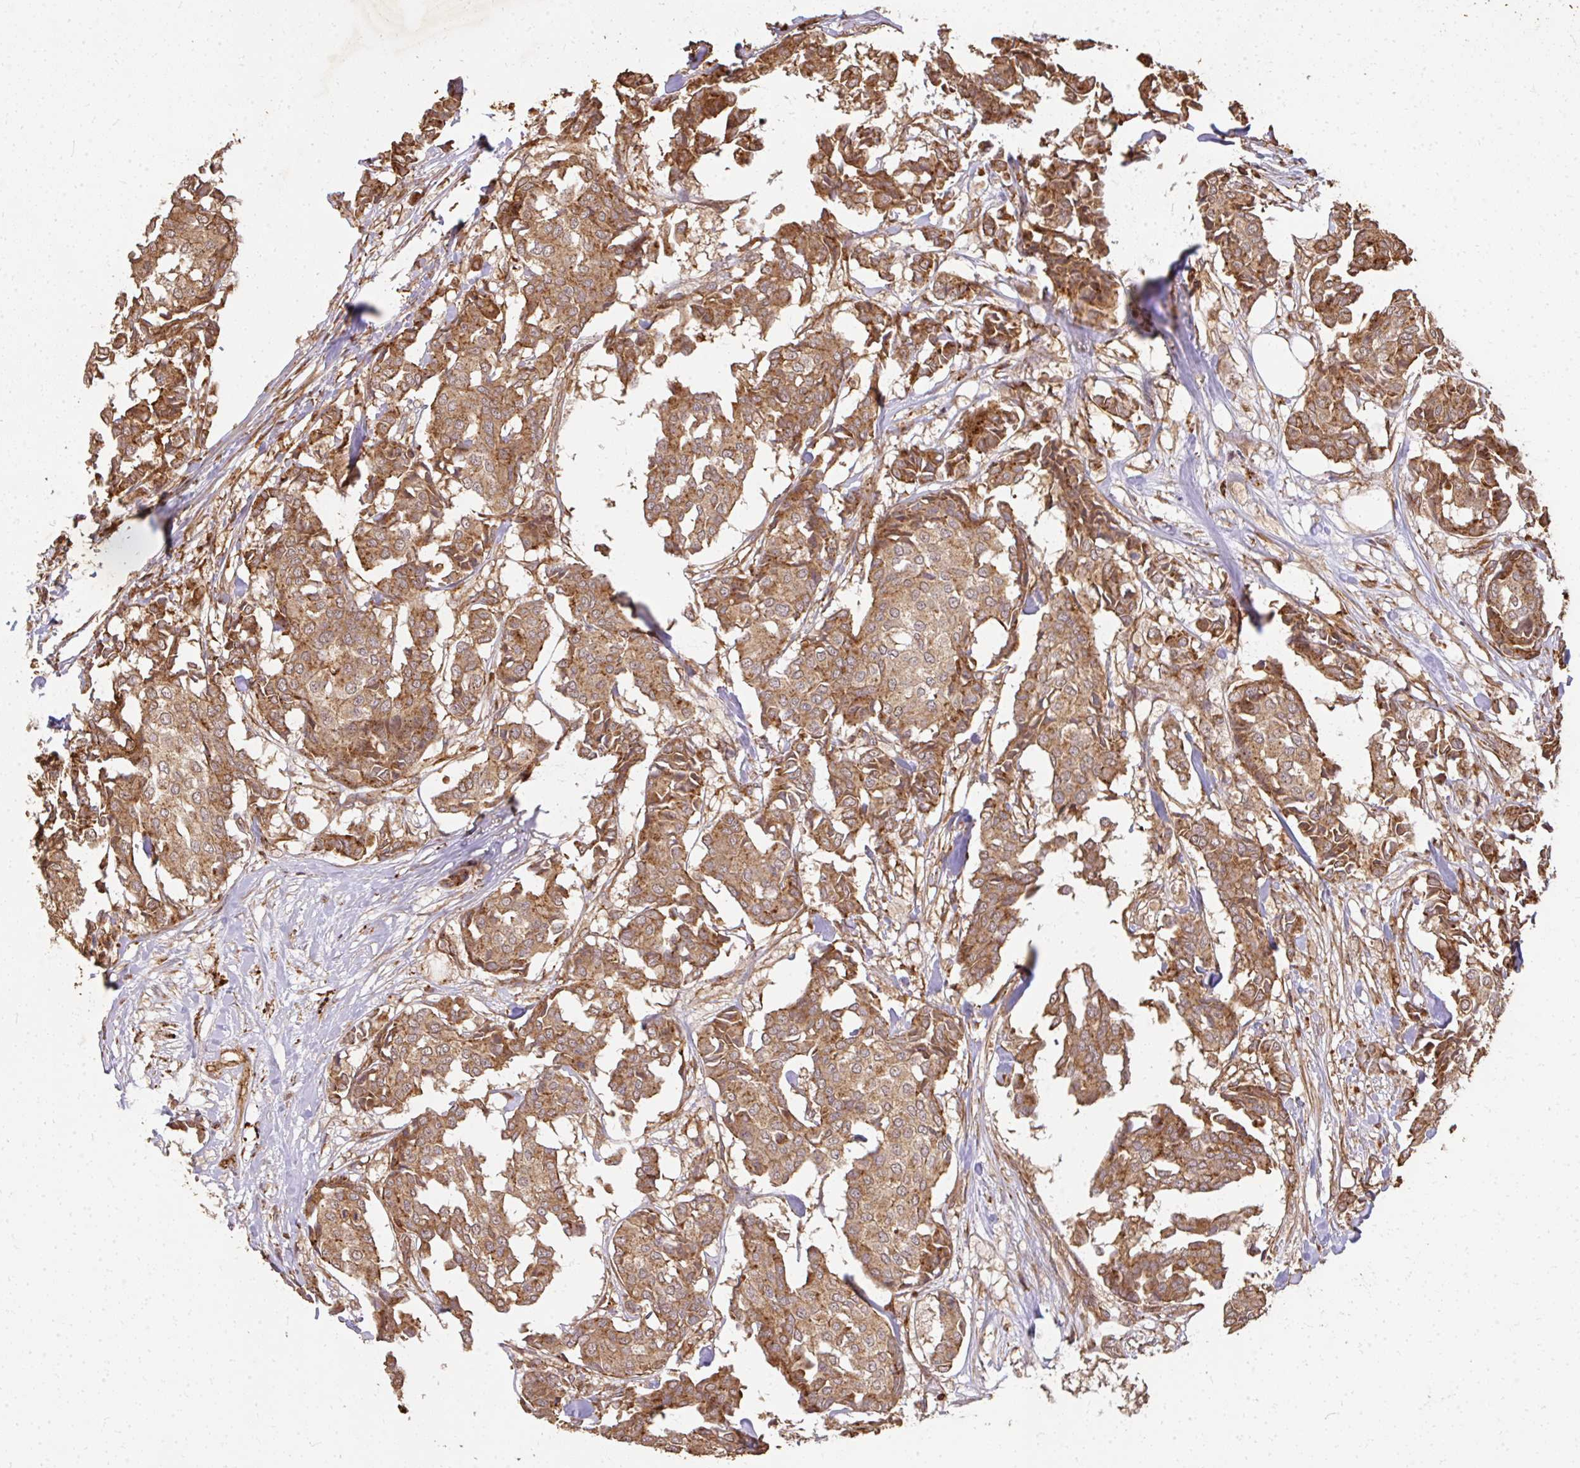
{"staining": {"intensity": "moderate", "quantity": ">75%", "location": "cytoplasmic/membranous"}, "tissue": "breast cancer", "cell_type": "Tumor cells", "image_type": "cancer", "snomed": [{"axis": "morphology", "description": "Duct carcinoma"}, {"axis": "topography", "description": "Breast"}], "caption": "An immunohistochemistry micrograph of neoplastic tissue is shown. Protein staining in brown highlights moderate cytoplasmic/membranous positivity in invasive ductal carcinoma (breast) within tumor cells.", "gene": "GNS", "patient": {"sex": "female", "age": 75}}